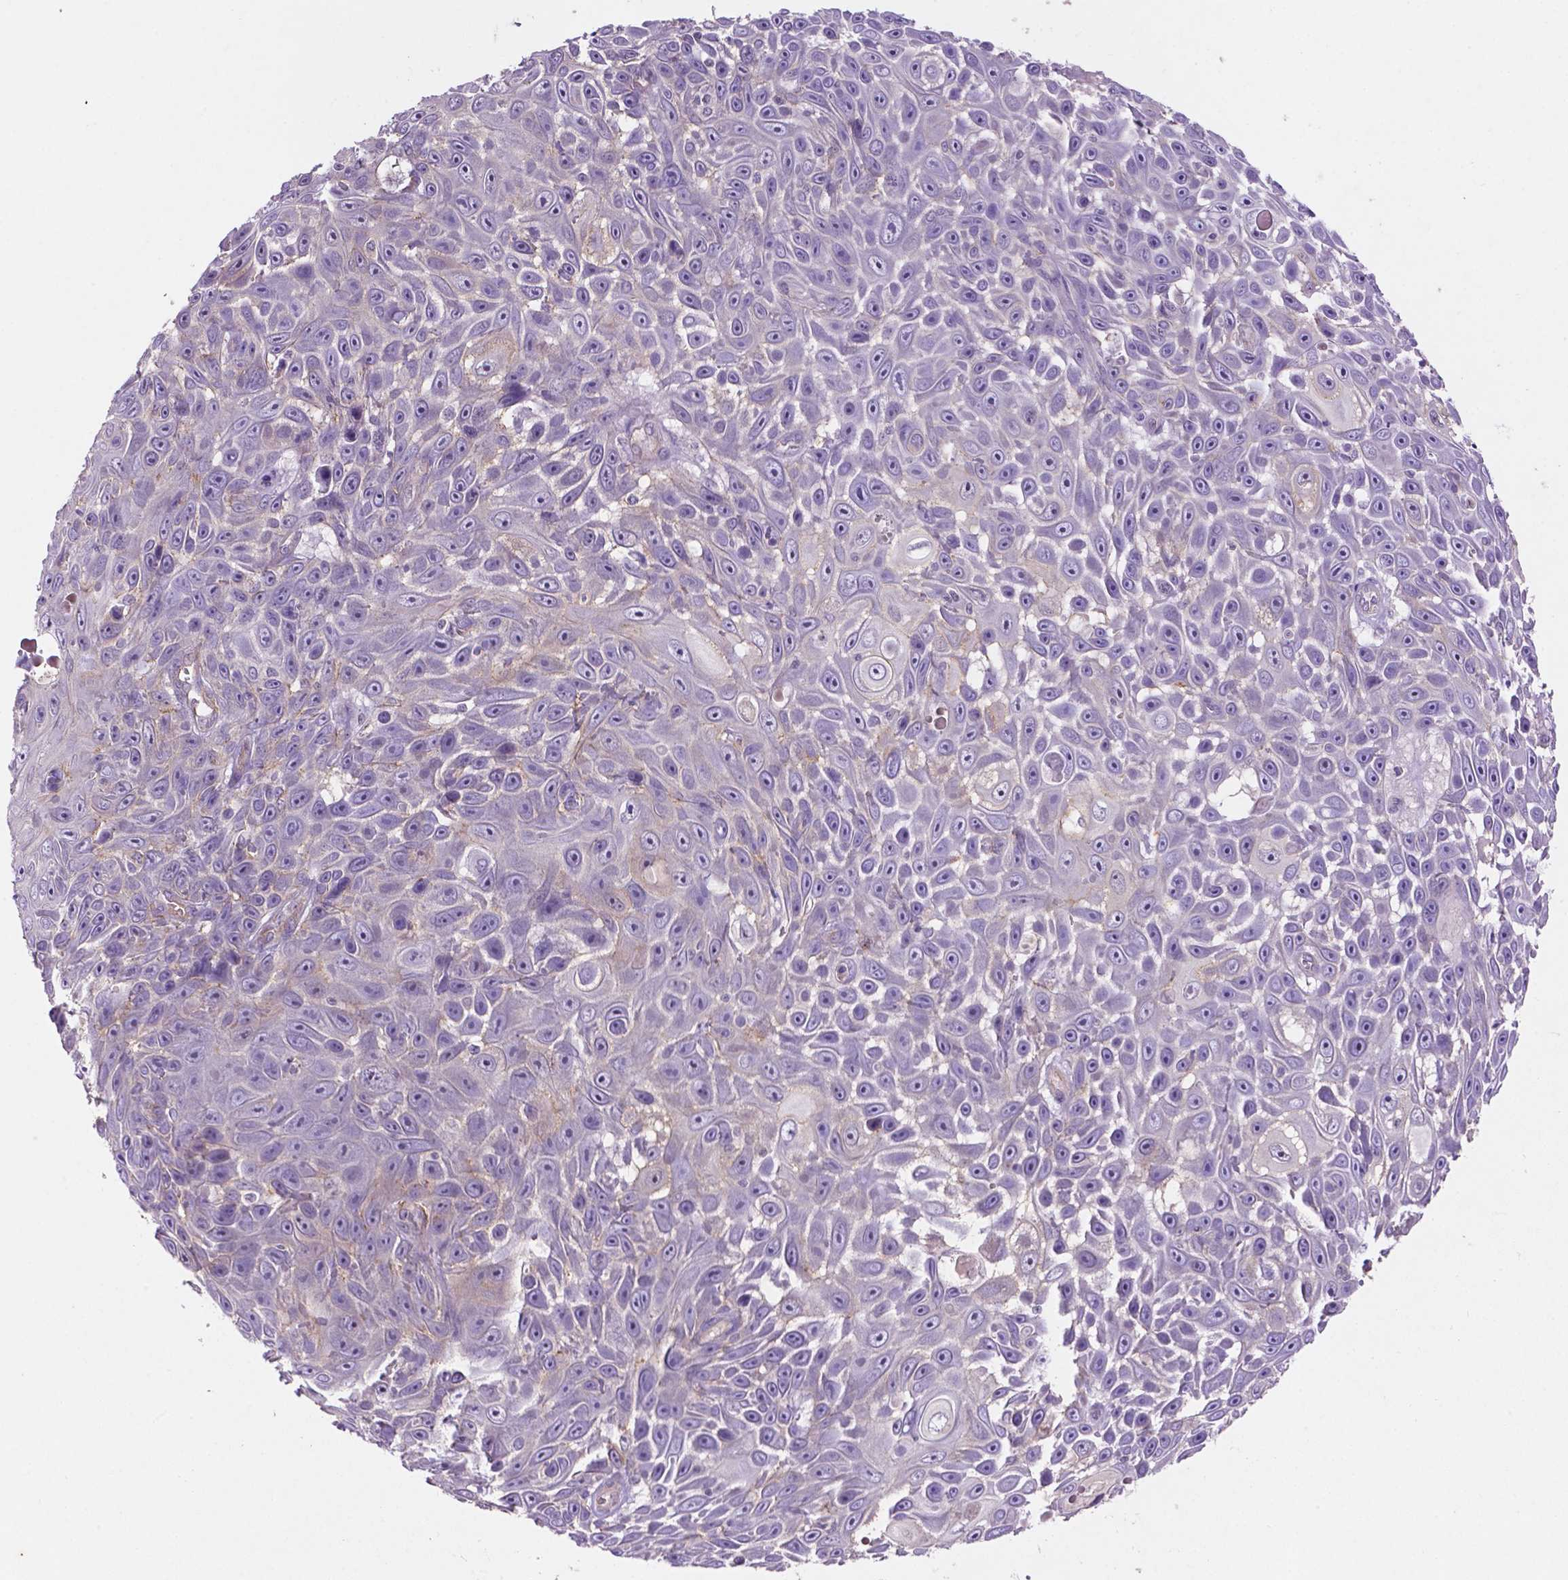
{"staining": {"intensity": "negative", "quantity": "none", "location": "none"}, "tissue": "skin cancer", "cell_type": "Tumor cells", "image_type": "cancer", "snomed": [{"axis": "morphology", "description": "Squamous cell carcinoma, NOS"}, {"axis": "topography", "description": "Skin"}], "caption": "A high-resolution micrograph shows immunohistochemistry (IHC) staining of skin squamous cell carcinoma, which displays no significant staining in tumor cells.", "gene": "ARL5C", "patient": {"sex": "male", "age": 82}}